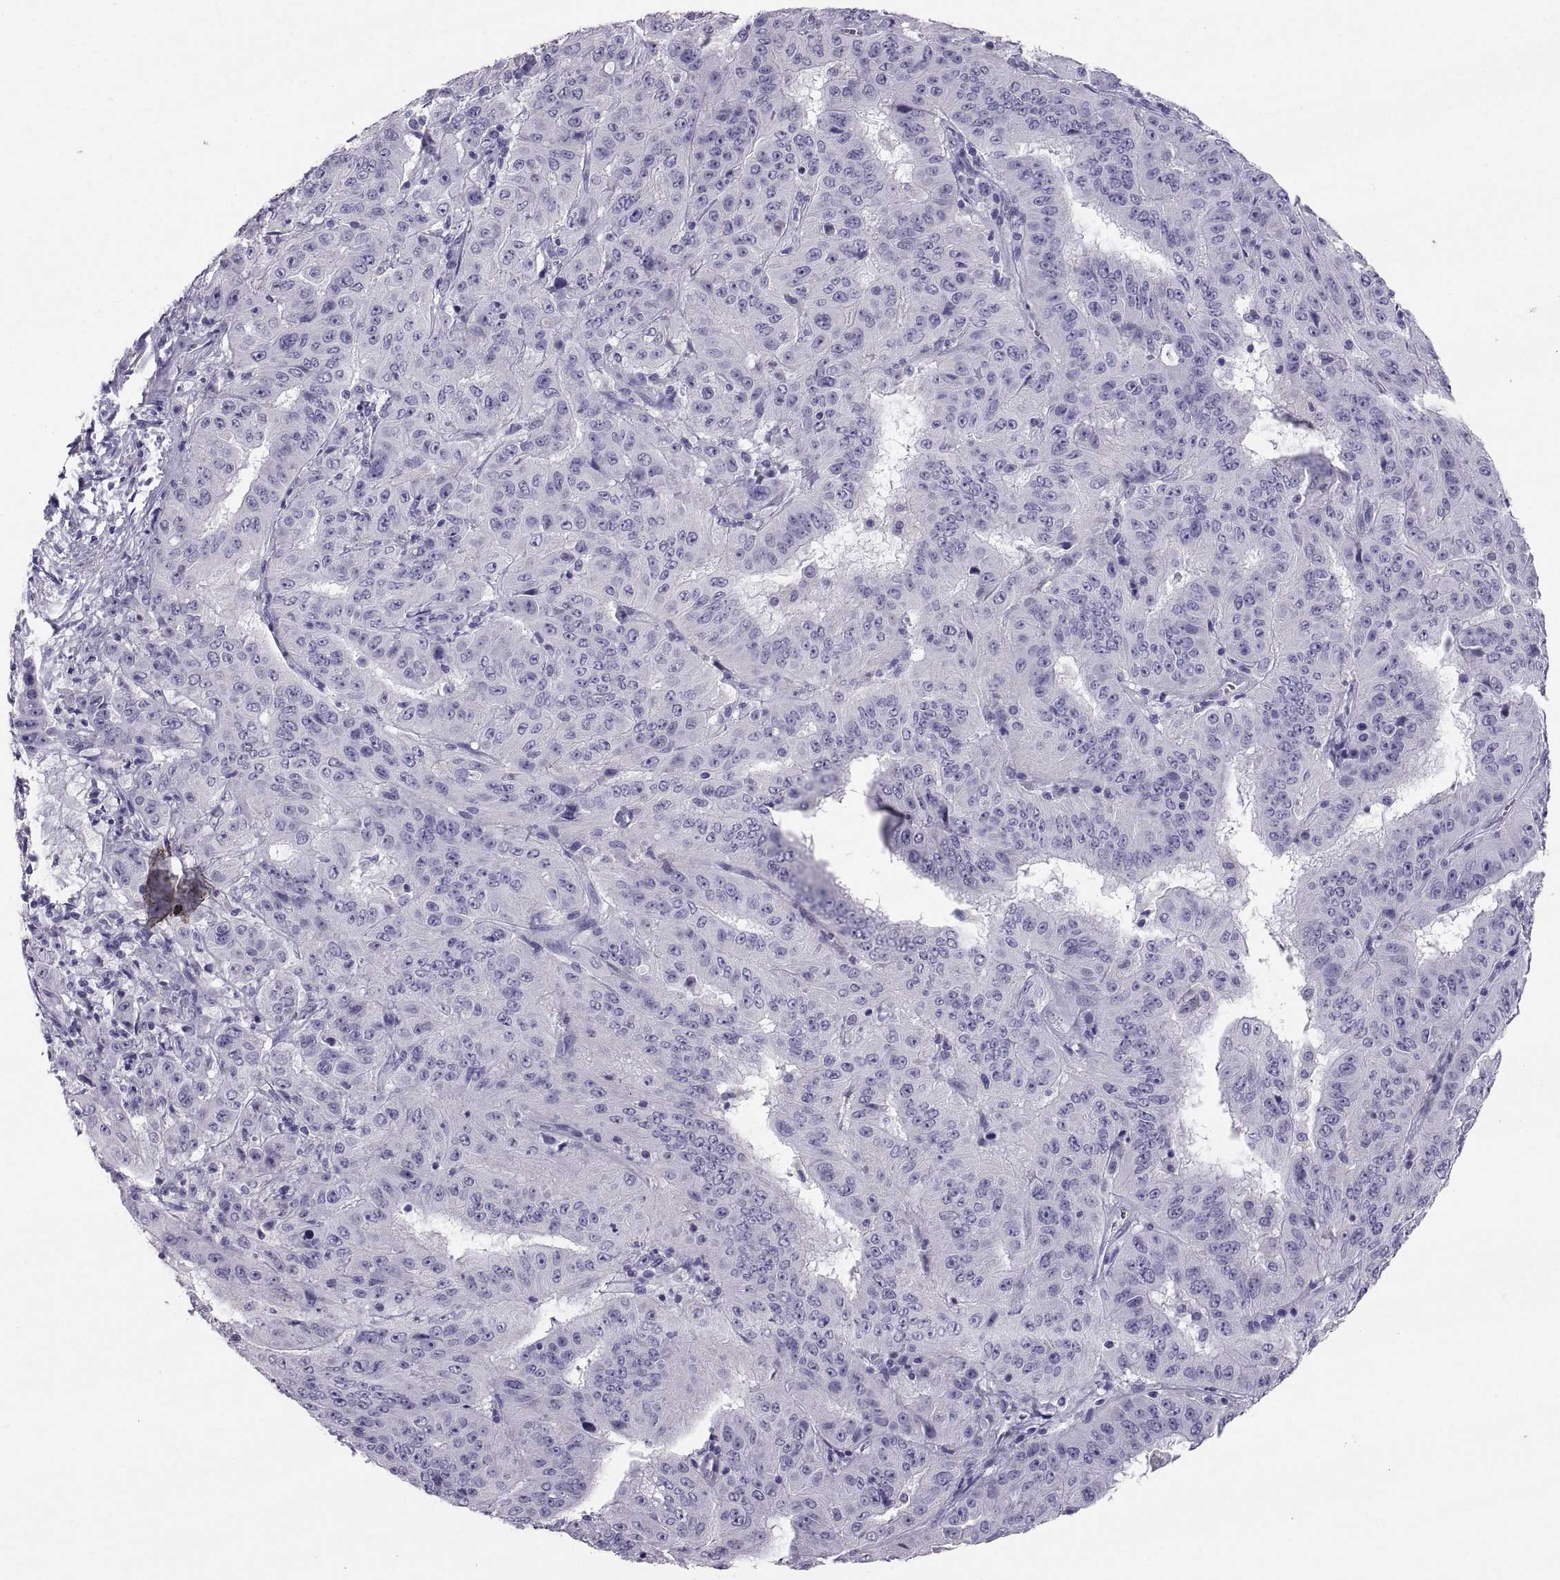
{"staining": {"intensity": "negative", "quantity": "none", "location": "none"}, "tissue": "pancreatic cancer", "cell_type": "Tumor cells", "image_type": "cancer", "snomed": [{"axis": "morphology", "description": "Adenocarcinoma, NOS"}, {"axis": "topography", "description": "Pancreas"}], "caption": "High power microscopy photomicrograph of an immunohistochemistry (IHC) image of adenocarcinoma (pancreatic), revealing no significant positivity in tumor cells.", "gene": "IGSF1", "patient": {"sex": "male", "age": 63}}